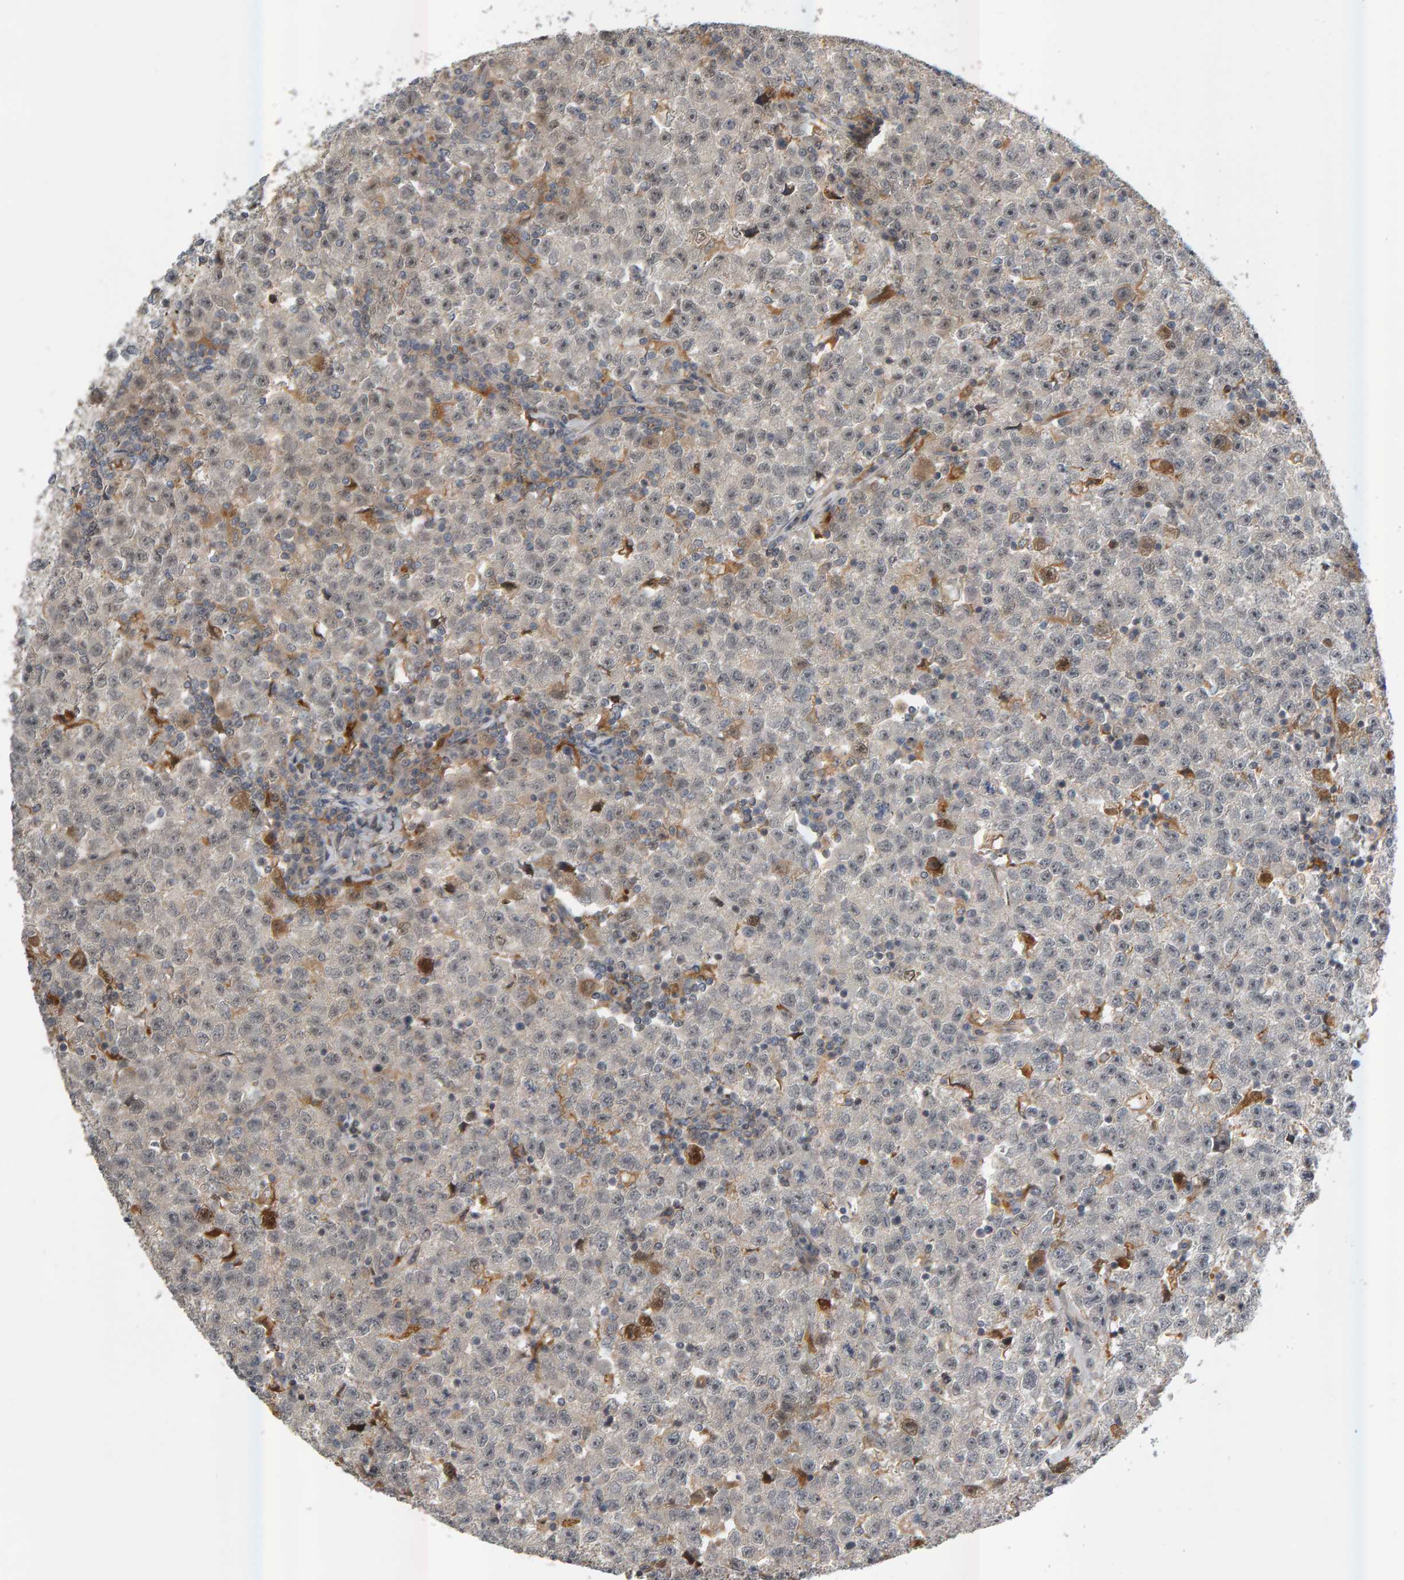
{"staining": {"intensity": "weak", "quantity": "<25%", "location": "nuclear"}, "tissue": "testis cancer", "cell_type": "Tumor cells", "image_type": "cancer", "snomed": [{"axis": "morphology", "description": "Seminoma, NOS"}, {"axis": "topography", "description": "Testis"}], "caption": "Histopathology image shows no significant protein expression in tumor cells of testis cancer.", "gene": "ZNF160", "patient": {"sex": "male", "age": 22}}